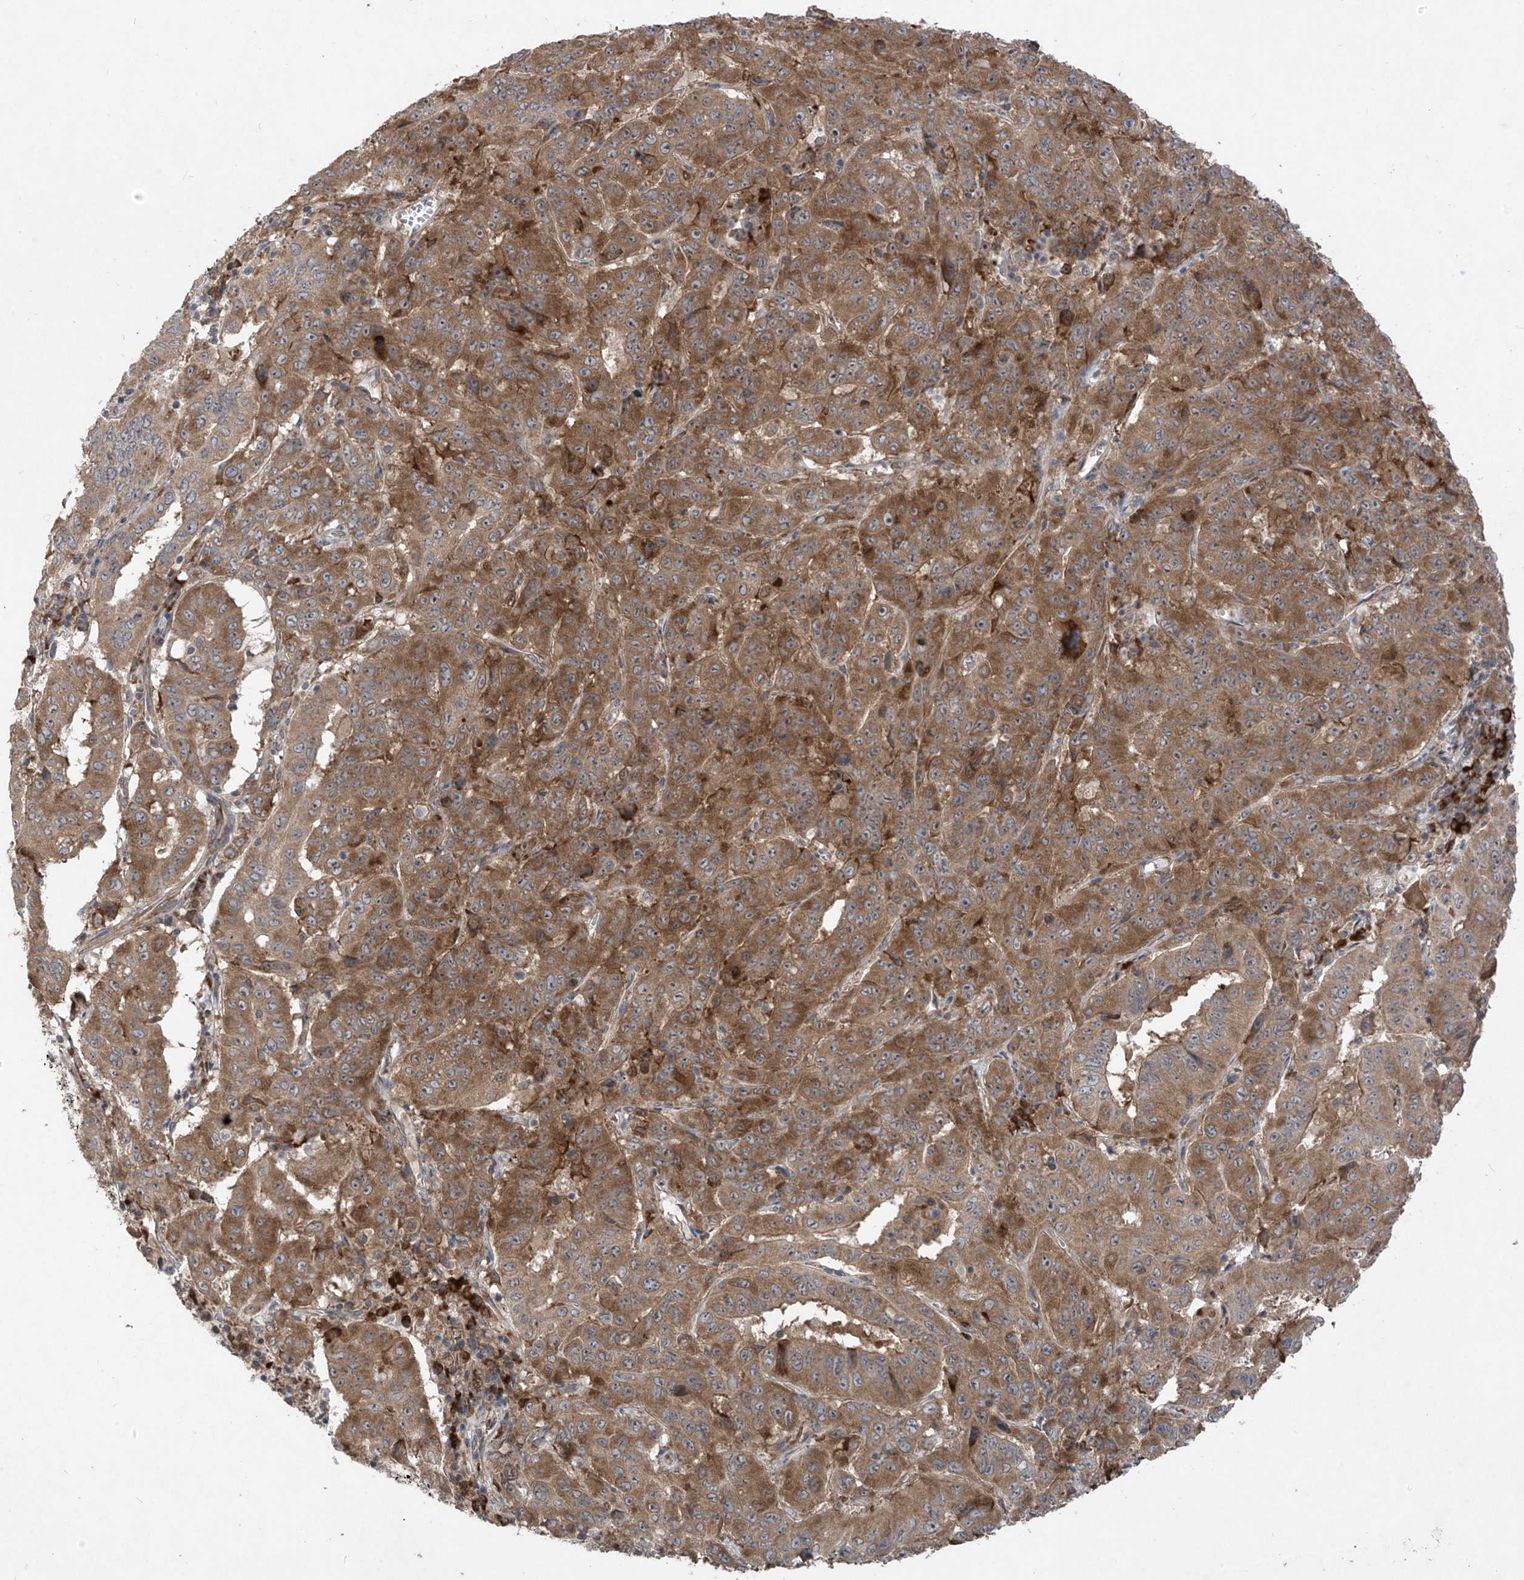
{"staining": {"intensity": "moderate", "quantity": ">75%", "location": "cytoplasmic/membranous"}, "tissue": "pancreatic cancer", "cell_type": "Tumor cells", "image_type": "cancer", "snomed": [{"axis": "morphology", "description": "Adenocarcinoma, NOS"}, {"axis": "topography", "description": "Pancreas"}], "caption": "DAB immunohistochemical staining of pancreatic cancer (adenocarcinoma) demonstrates moderate cytoplasmic/membranous protein positivity in approximately >75% of tumor cells.", "gene": "RPL34", "patient": {"sex": "male", "age": 63}}